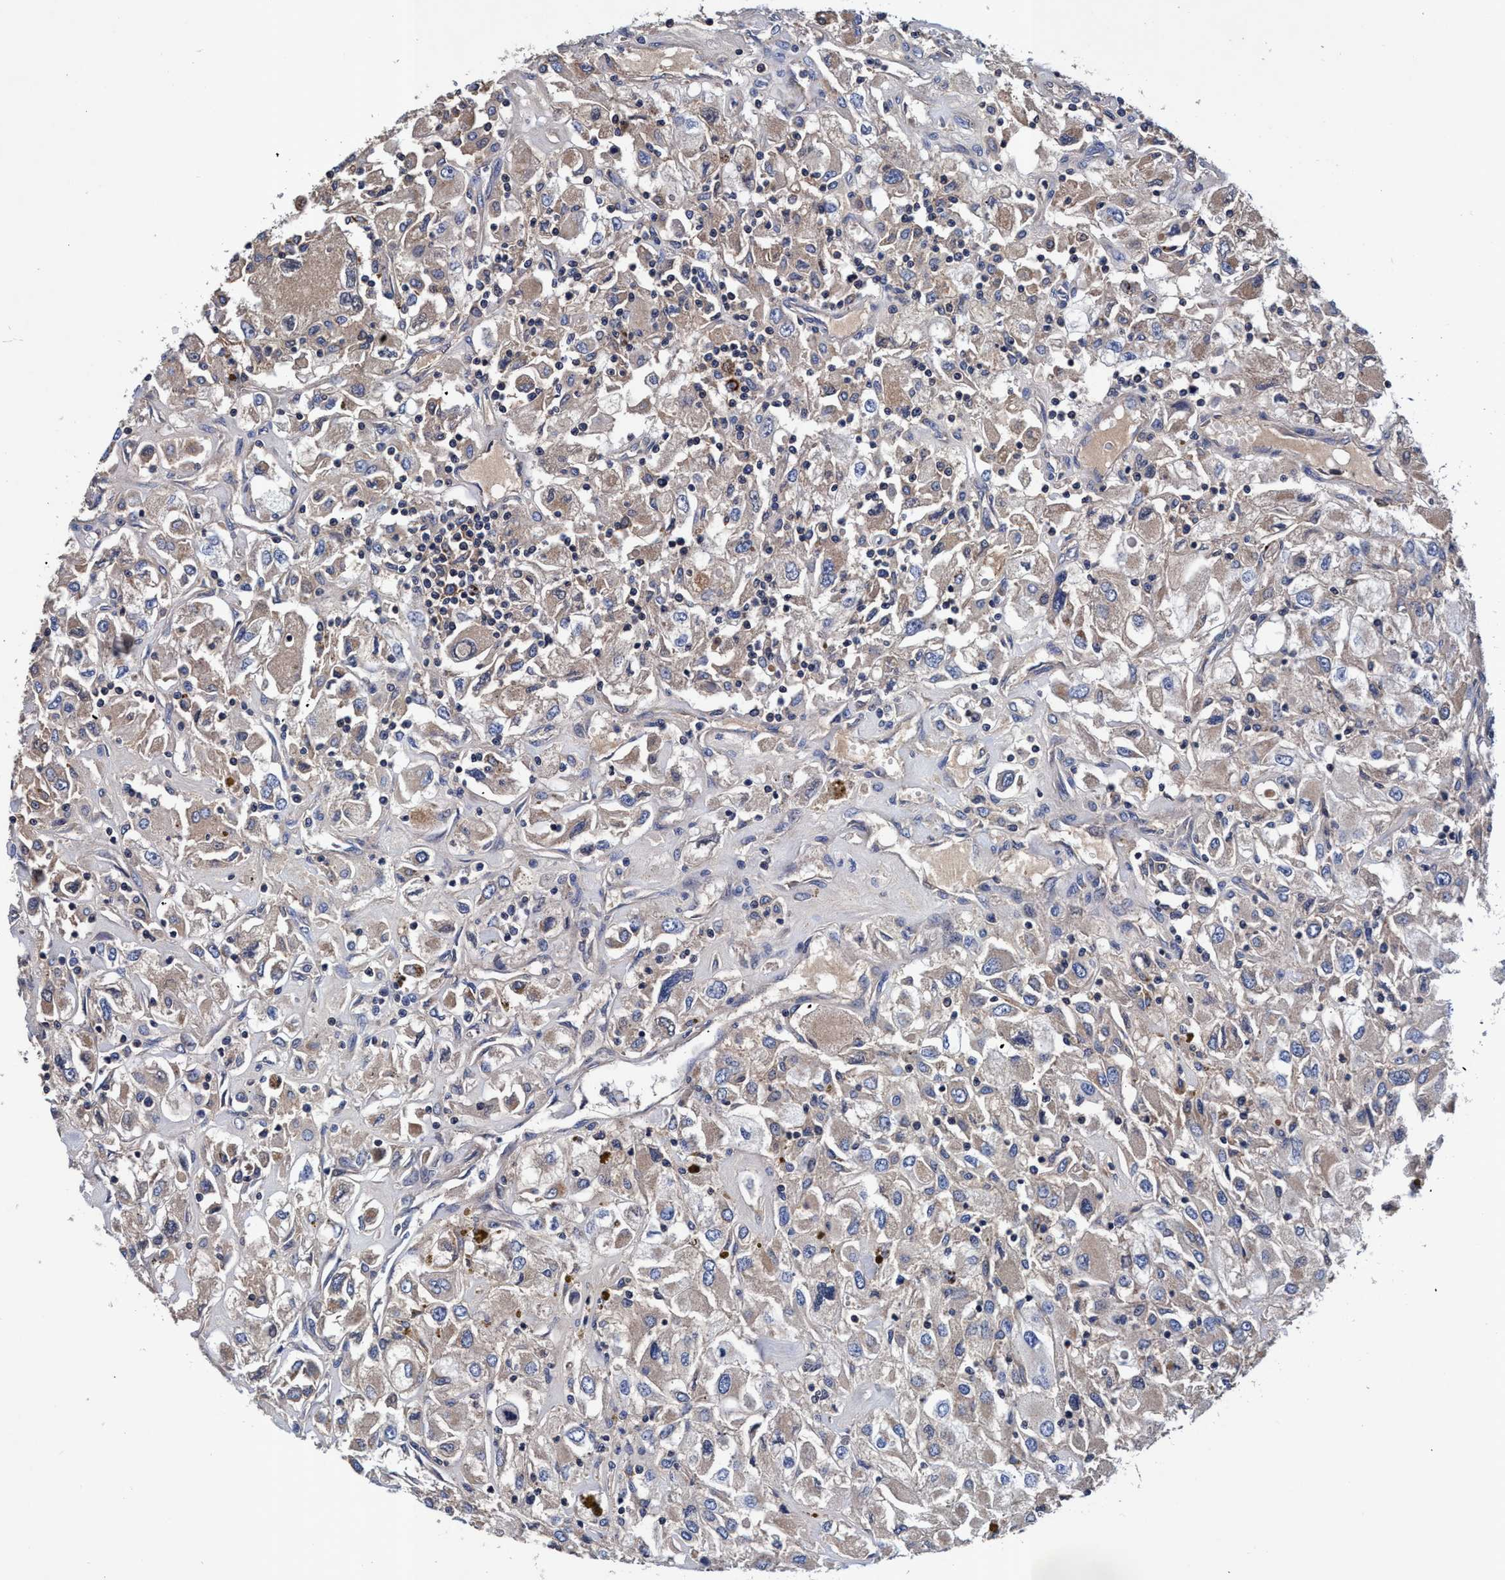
{"staining": {"intensity": "weak", "quantity": "25%-75%", "location": "cytoplasmic/membranous"}, "tissue": "renal cancer", "cell_type": "Tumor cells", "image_type": "cancer", "snomed": [{"axis": "morphology", "description": "Adenocarcinoma, NOS"}, {"axis": "topography", "description": "Kidney"}], "caption": "Immunohistochemical staining of human renal adenocarcinoma shows low levels of weak cytoplasmic/membranous protein staining in approximately 25%-75% of tumor cells. The staining was performed using DAB to visualize the protein expression in brown, while the nuclei were stained in blue with hematoxylin (Magnification: 20x).", "gene": "RNF208", "patient": {"sex": "female", "age": 52}}